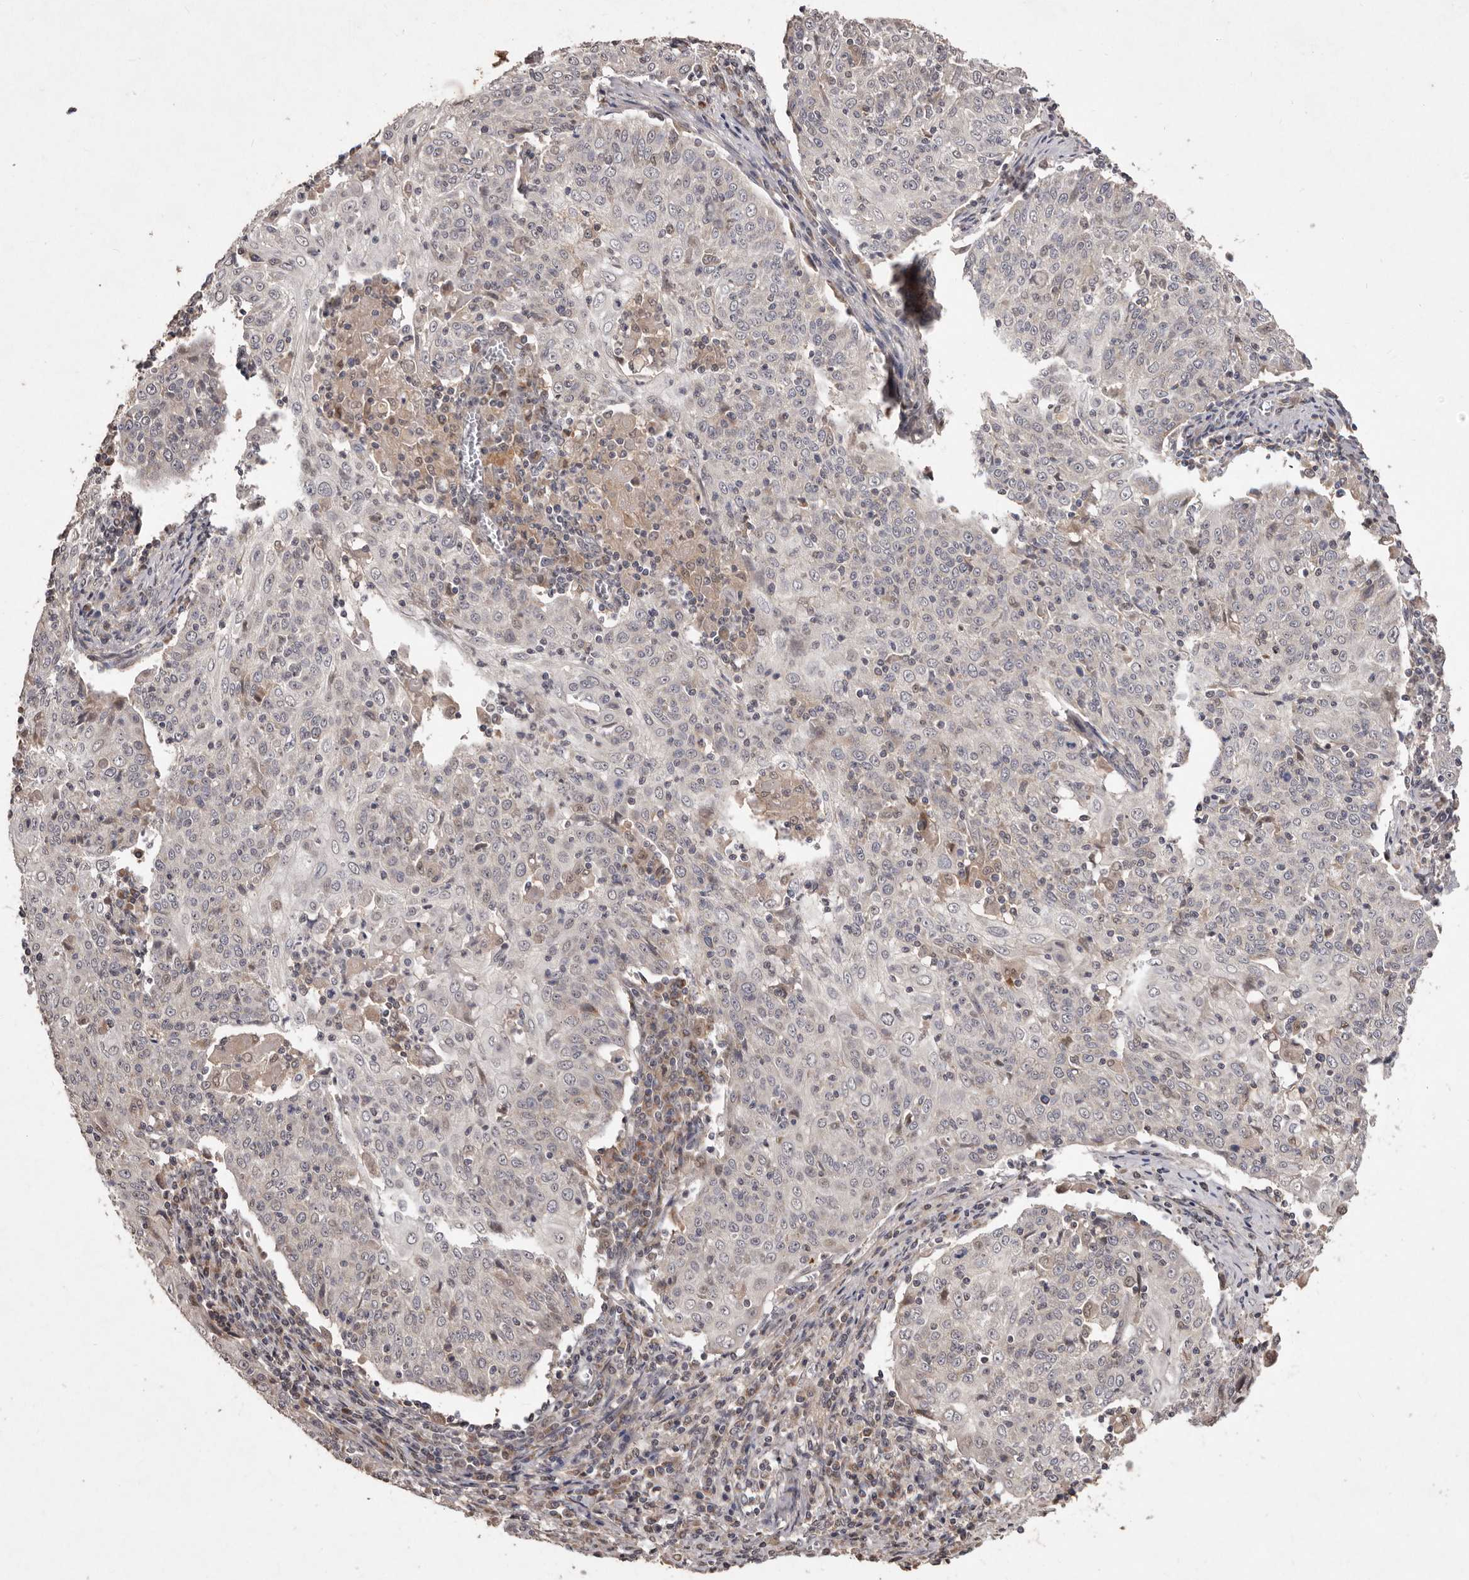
{"staining": {"intensity": "negative", "quantity": "none", "location": "none"}, "tissue": "cervical cancer", "cell_type": "Tumor cells", "image_type": "cancer", "snomed": [{"axis": "morphology", "description": "Squamous cell carcinoma, NOS"}, {"axis": "topography", "description": "Cervix"}], "caption": "Image shows no significant protein expression in tumor cells of cervical squamous cell carcinoma. Brightfield microscopy of immunohistochemistry (IHC) stained with DAB (3,3'-diaminobenzidine) (brown) and hematoxylin (blue), captured at high magnification.", "gene": "FLAD1", "patient": {"sex": "female", "age": 48}}